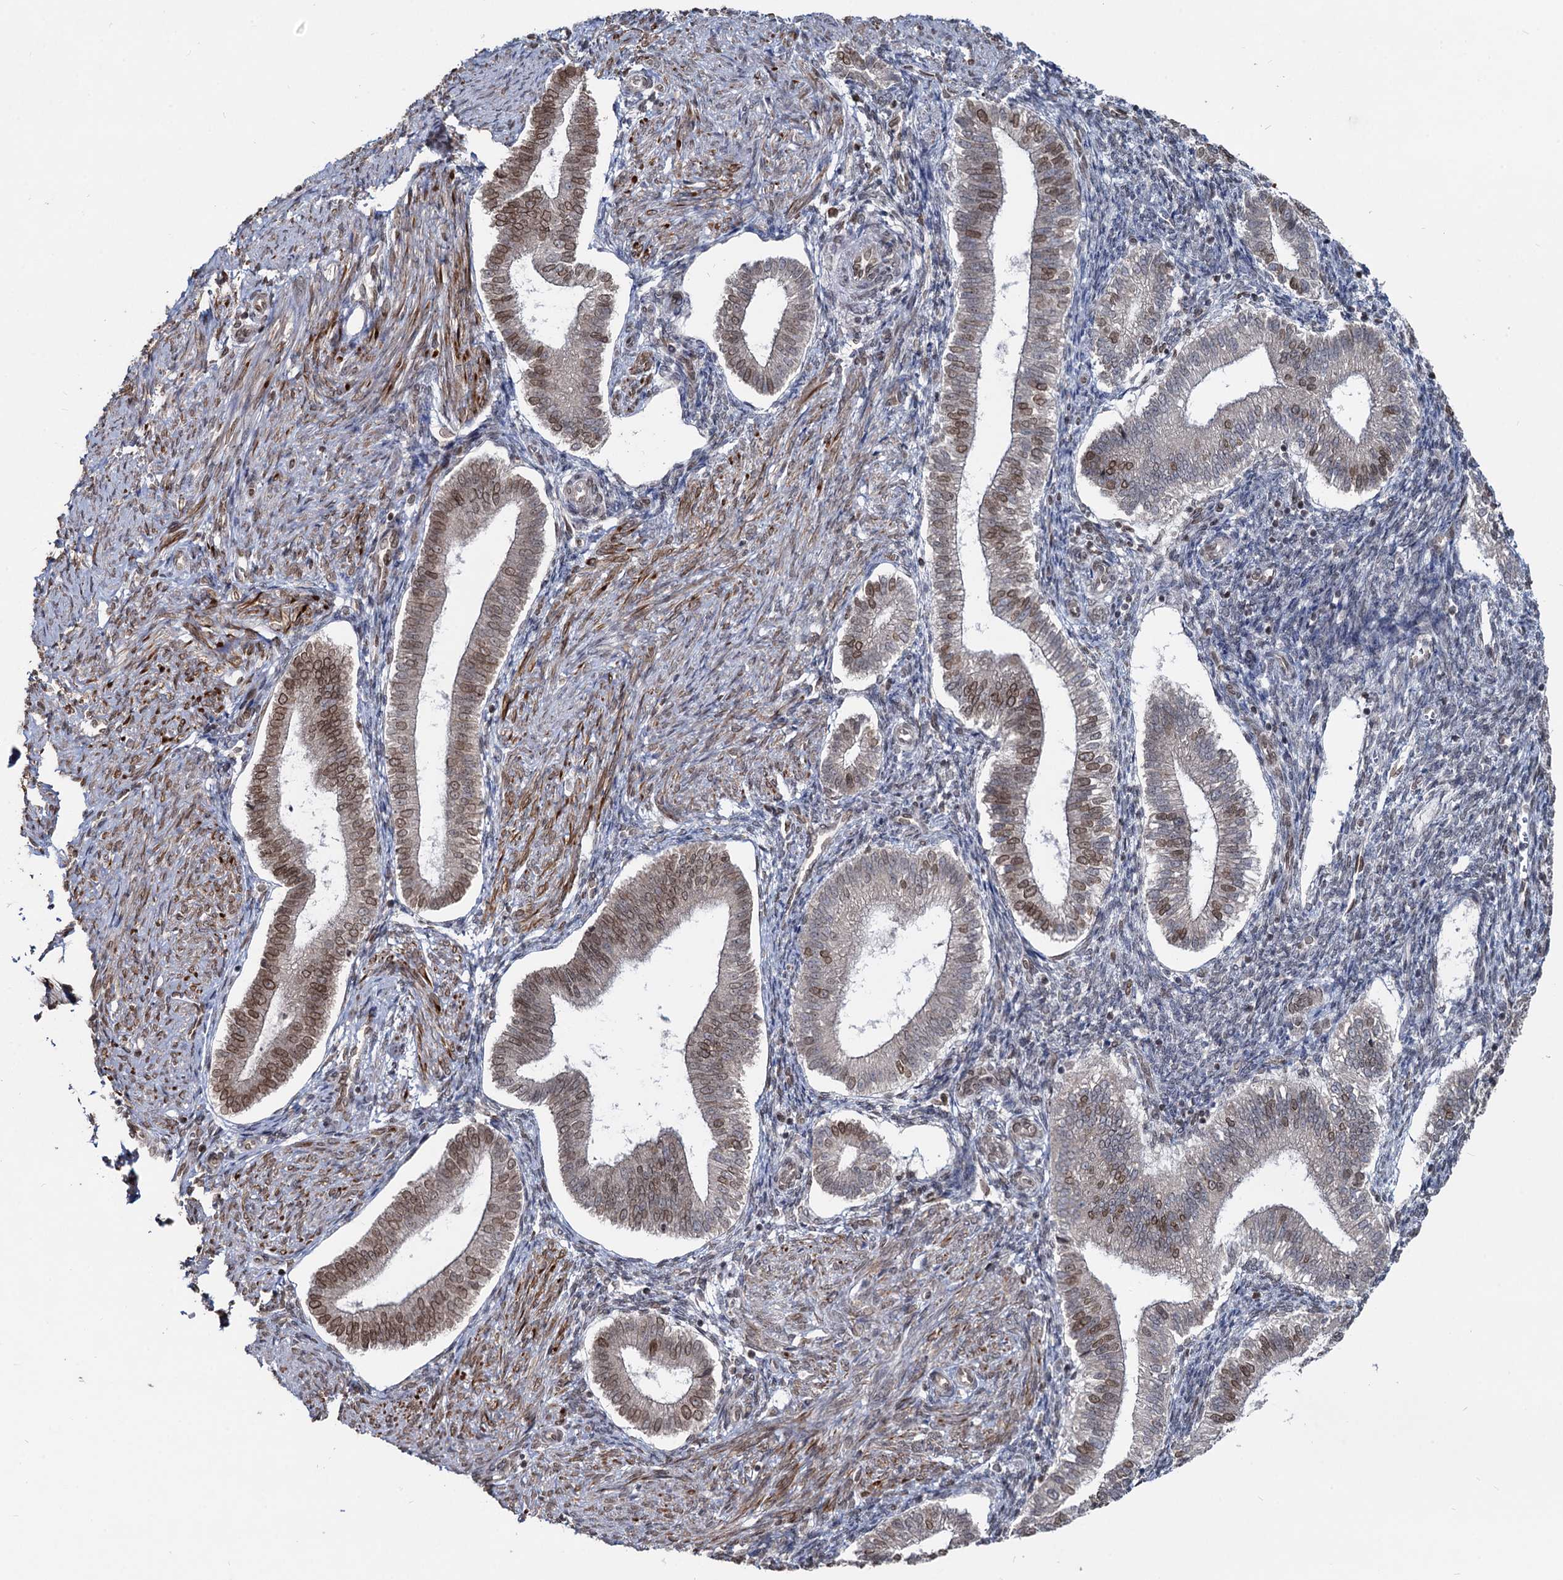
{"staining": {"intensity": "weak", "quantity": "<25%", "location": "nuclear"}, "tissue": "endometrium", "cell_type": "Cells in endometrial stroma", "image_type": "normal", "snomed": [{"axis": "morphology", "description": "Normal tissue, NOS"}, {"axis": "topography", "description": "Endometrium"}], "caption": "Photomicrograph shows no protein positivity in cells in endometrial stroma of benign endometrium. Brightfield microscopy of immunohistochemistry (IHC) stained with DAB (brown) and hematoxylin (blue), captured at high magnification.", "gene": "RNF6", "patient": {"sex": "female", "age": 24}}